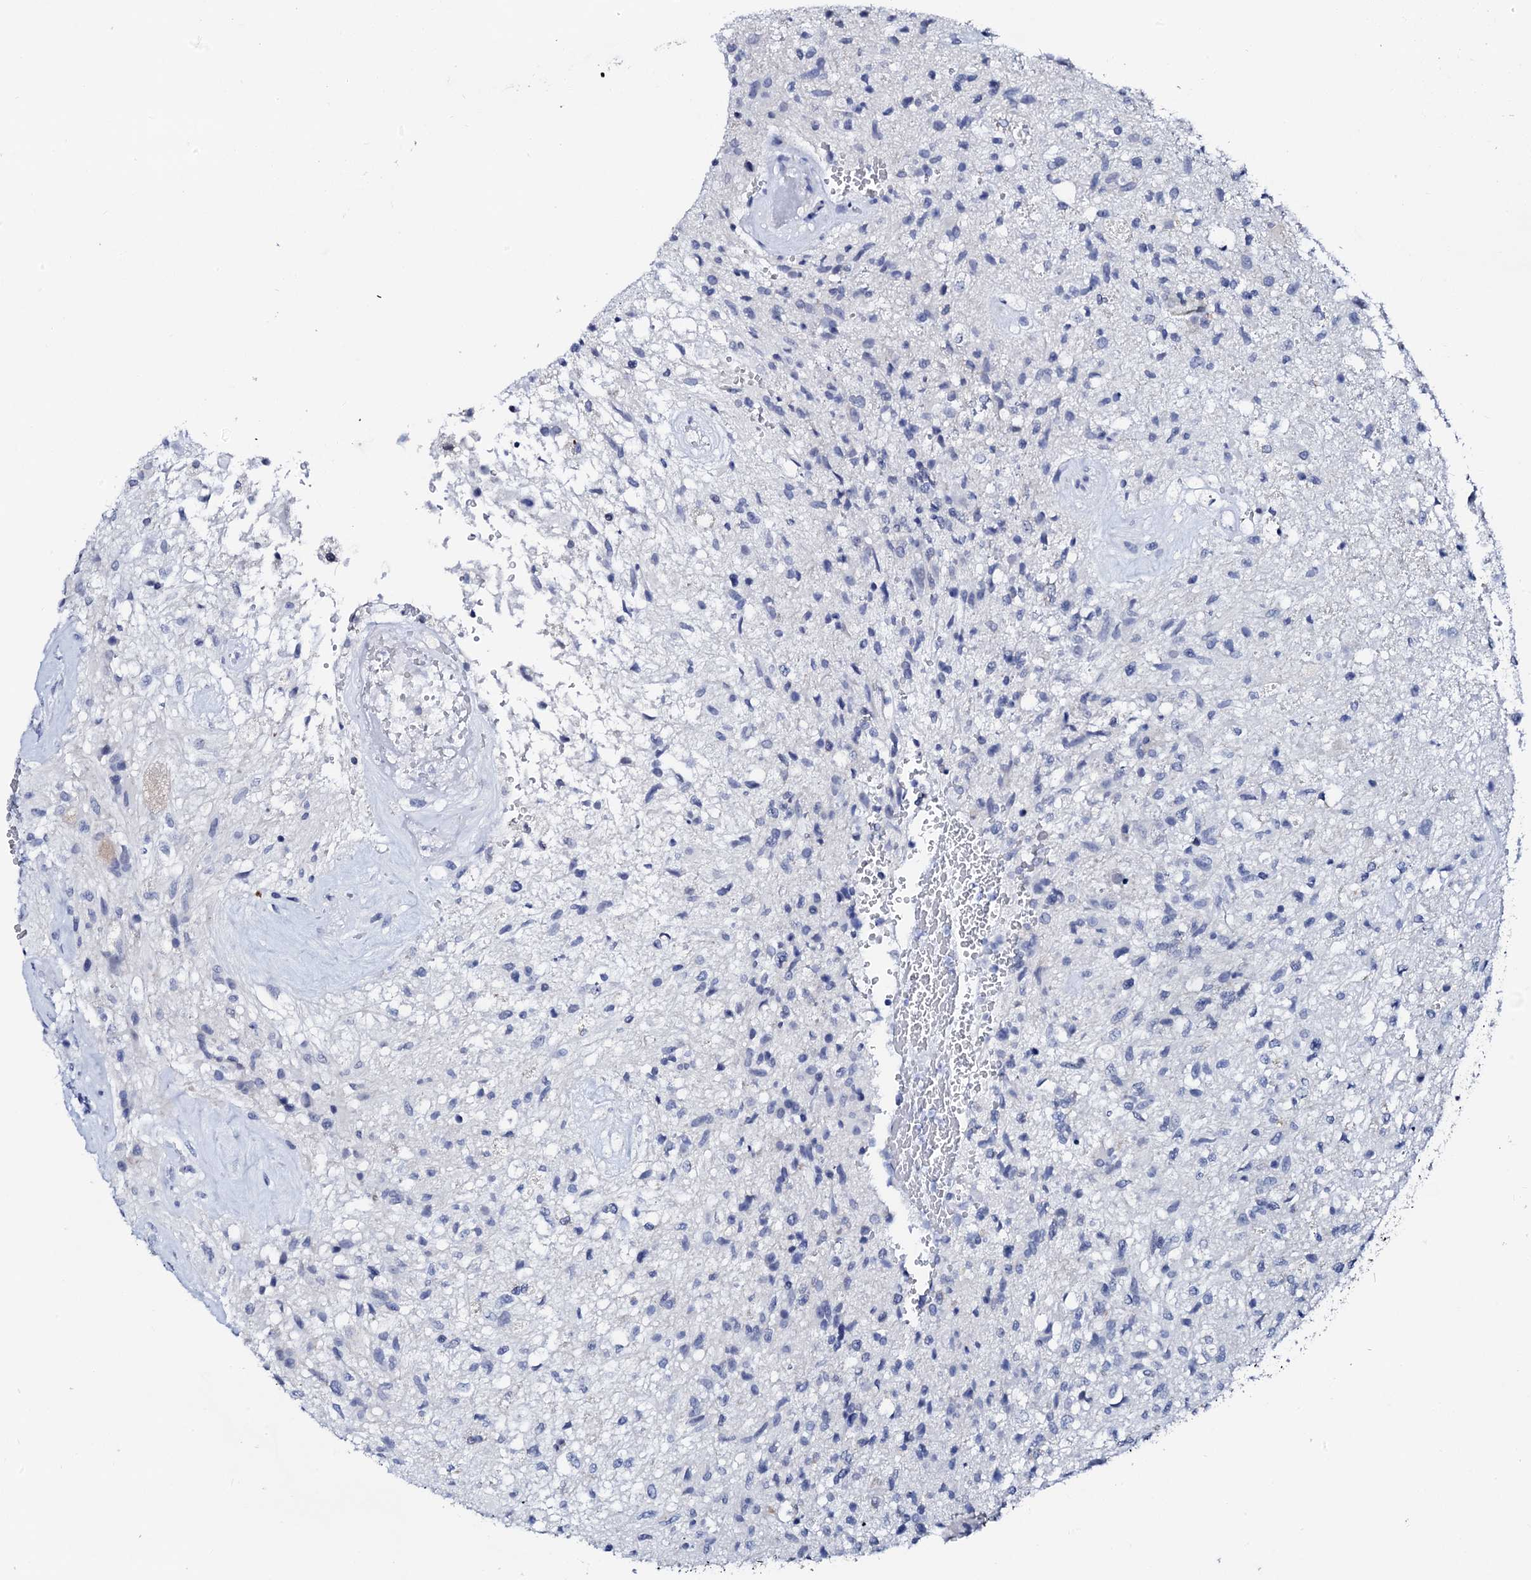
{"staining": {"intensity": "negative", "quantity": "none", "location": "none"}, "tissue": "glioma", "cell_type": "Tumor cells", "image_type": "cancer", "snomed": [{"axis": "morphology", "description": "Glioma, malignant, High grade"}, {"axis": "topography", "description": "Brain"}], "caption": "The immunohistochemistry (IHC) micrograph has no significant staining in tumor cells of malignant glioma (high-grade) tissue. (DAB immunohistochemistry (IHC) visualized using brightfield microscopy, high magnification).", "gene": "SPATA19", "patient": {"sex": "male", "age": 56}}